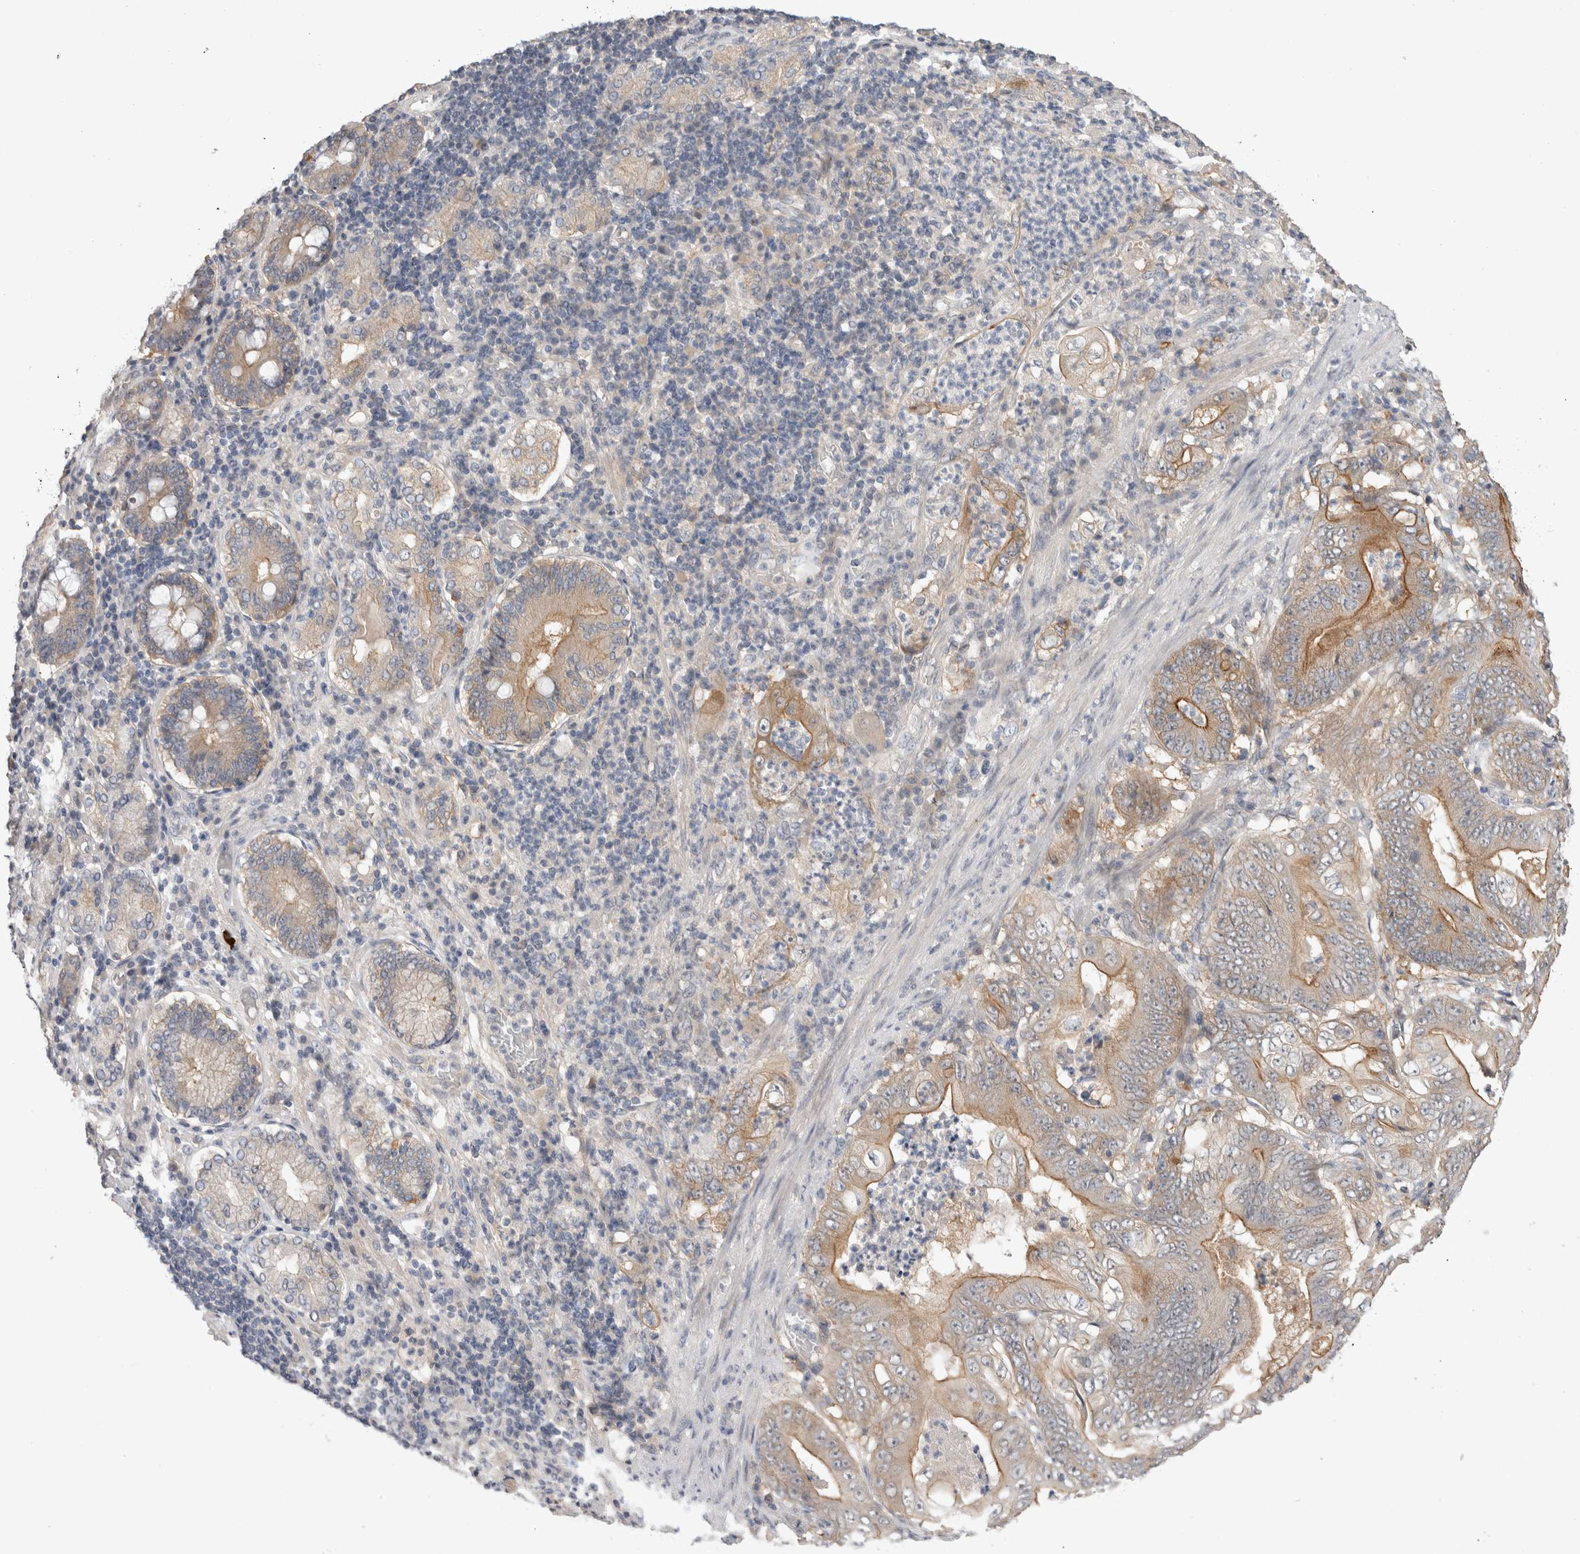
{"staining": {"intensity": "moderate", "quantity": "25%-75%", "location": "cytoplasmic/membranous"}, "tissue": "stomach cancer", "cell_type": "Tumor cells", "image_type": "cancer", "snomed": [{"axis": "morphology", "description": "Adenocarcinoma, NOS"}, {"axis": "topography", "description": "Stomach"}], "caption": "This is an image of immunohistochemistry (IHC) staining of adenocarcinoma (stomach), which shows moderate staining in the cytoplasmic/membranous of tumor cells.", "gene": "CERS3", "patient": {"sex": "female", "age": 73}}